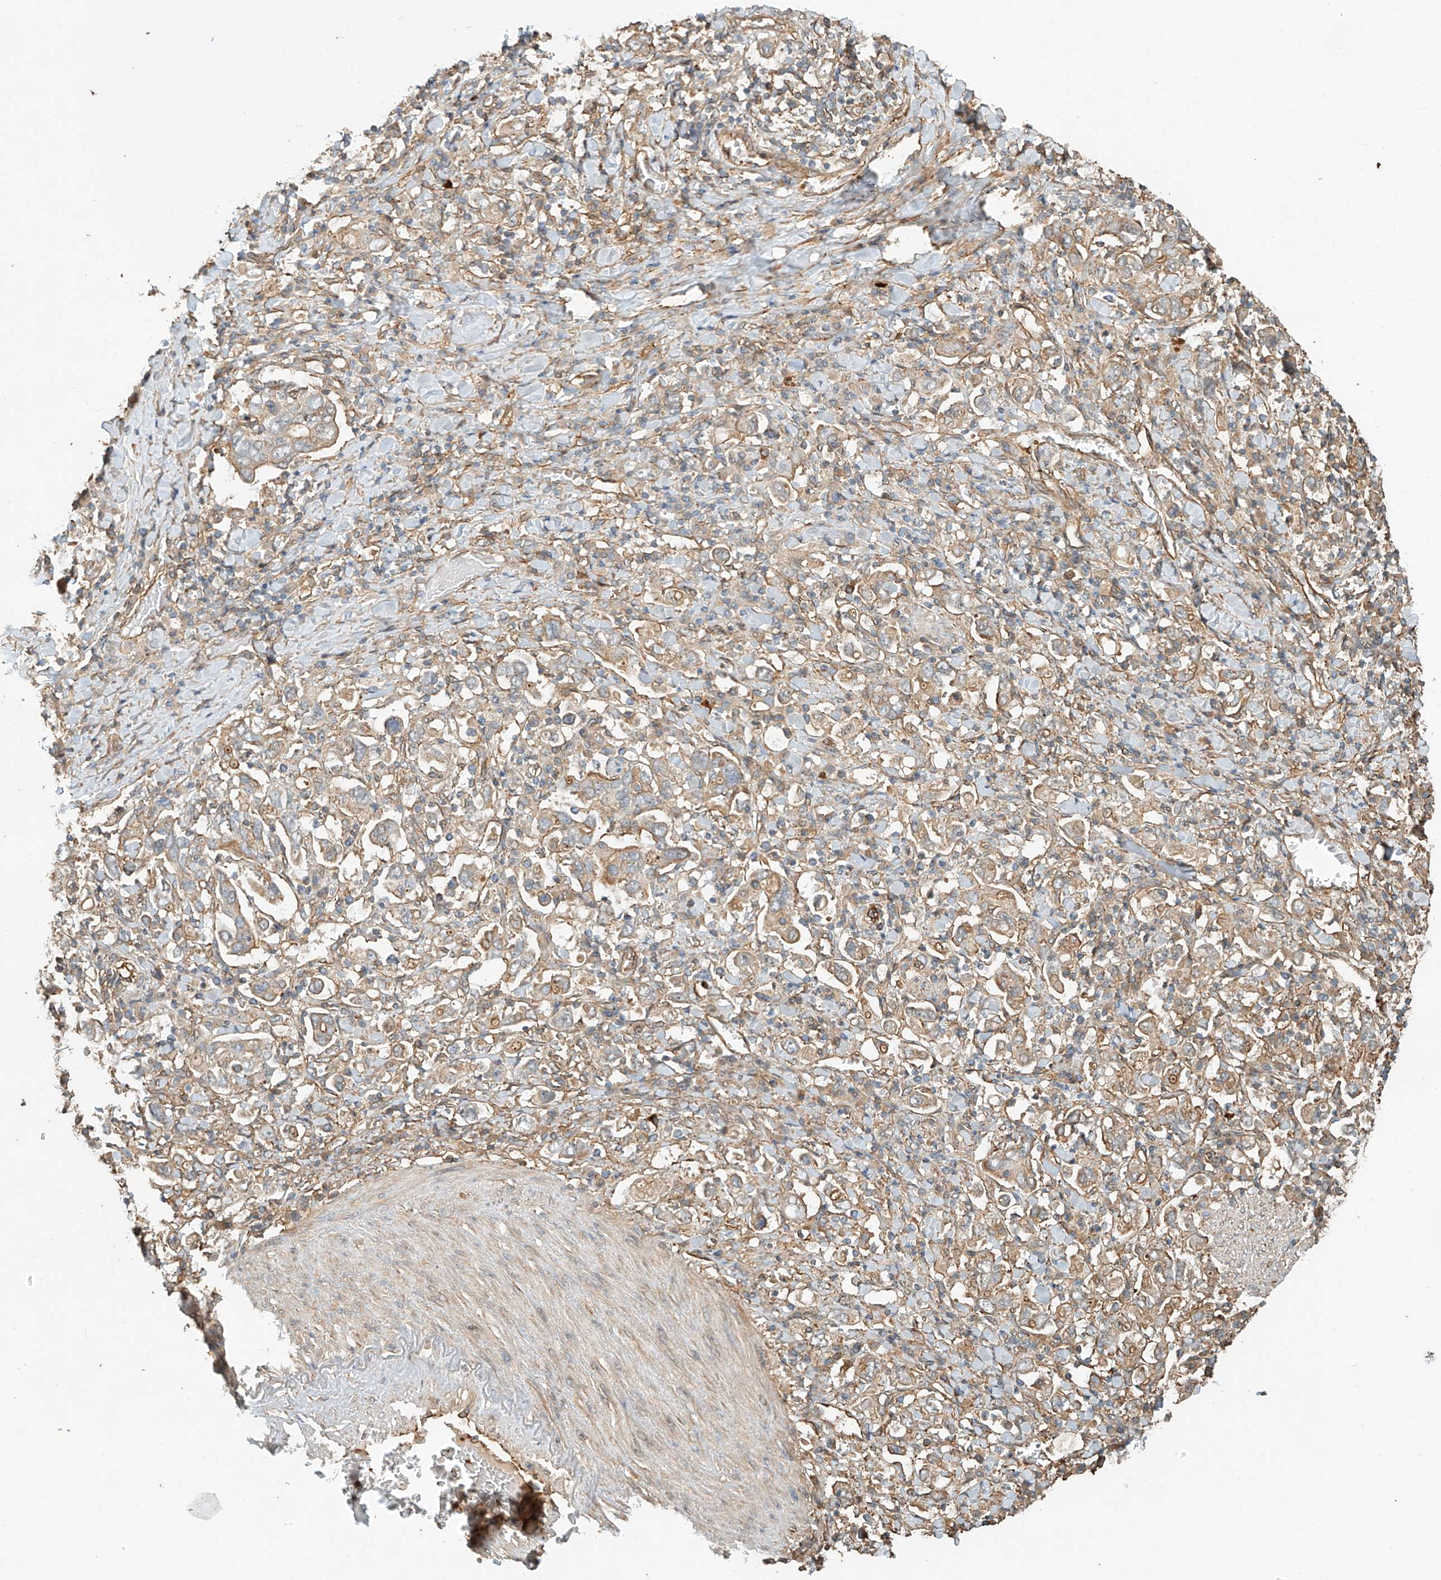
{"staining": {"intensity": "weak", "quantity": "25%-75%", "location": "cytoplasmic/membranous"}, "tissue": "stomach cancer", "cell_type": "Tumor cells", "image_type": "cancer", "snomed": [{"axis": "morphology", "description": "Adenocarcinoma, NOS"}, {"axis": "topography", "description": "Stomach, upper"}], "caption": "Stomach adenocarcinoma stained for a protein exhibits weak cytoplasmic/membranous positivity in tumor cells.", "gene": "CSMD3", "patient": {"sex": "male", "age": 62}}